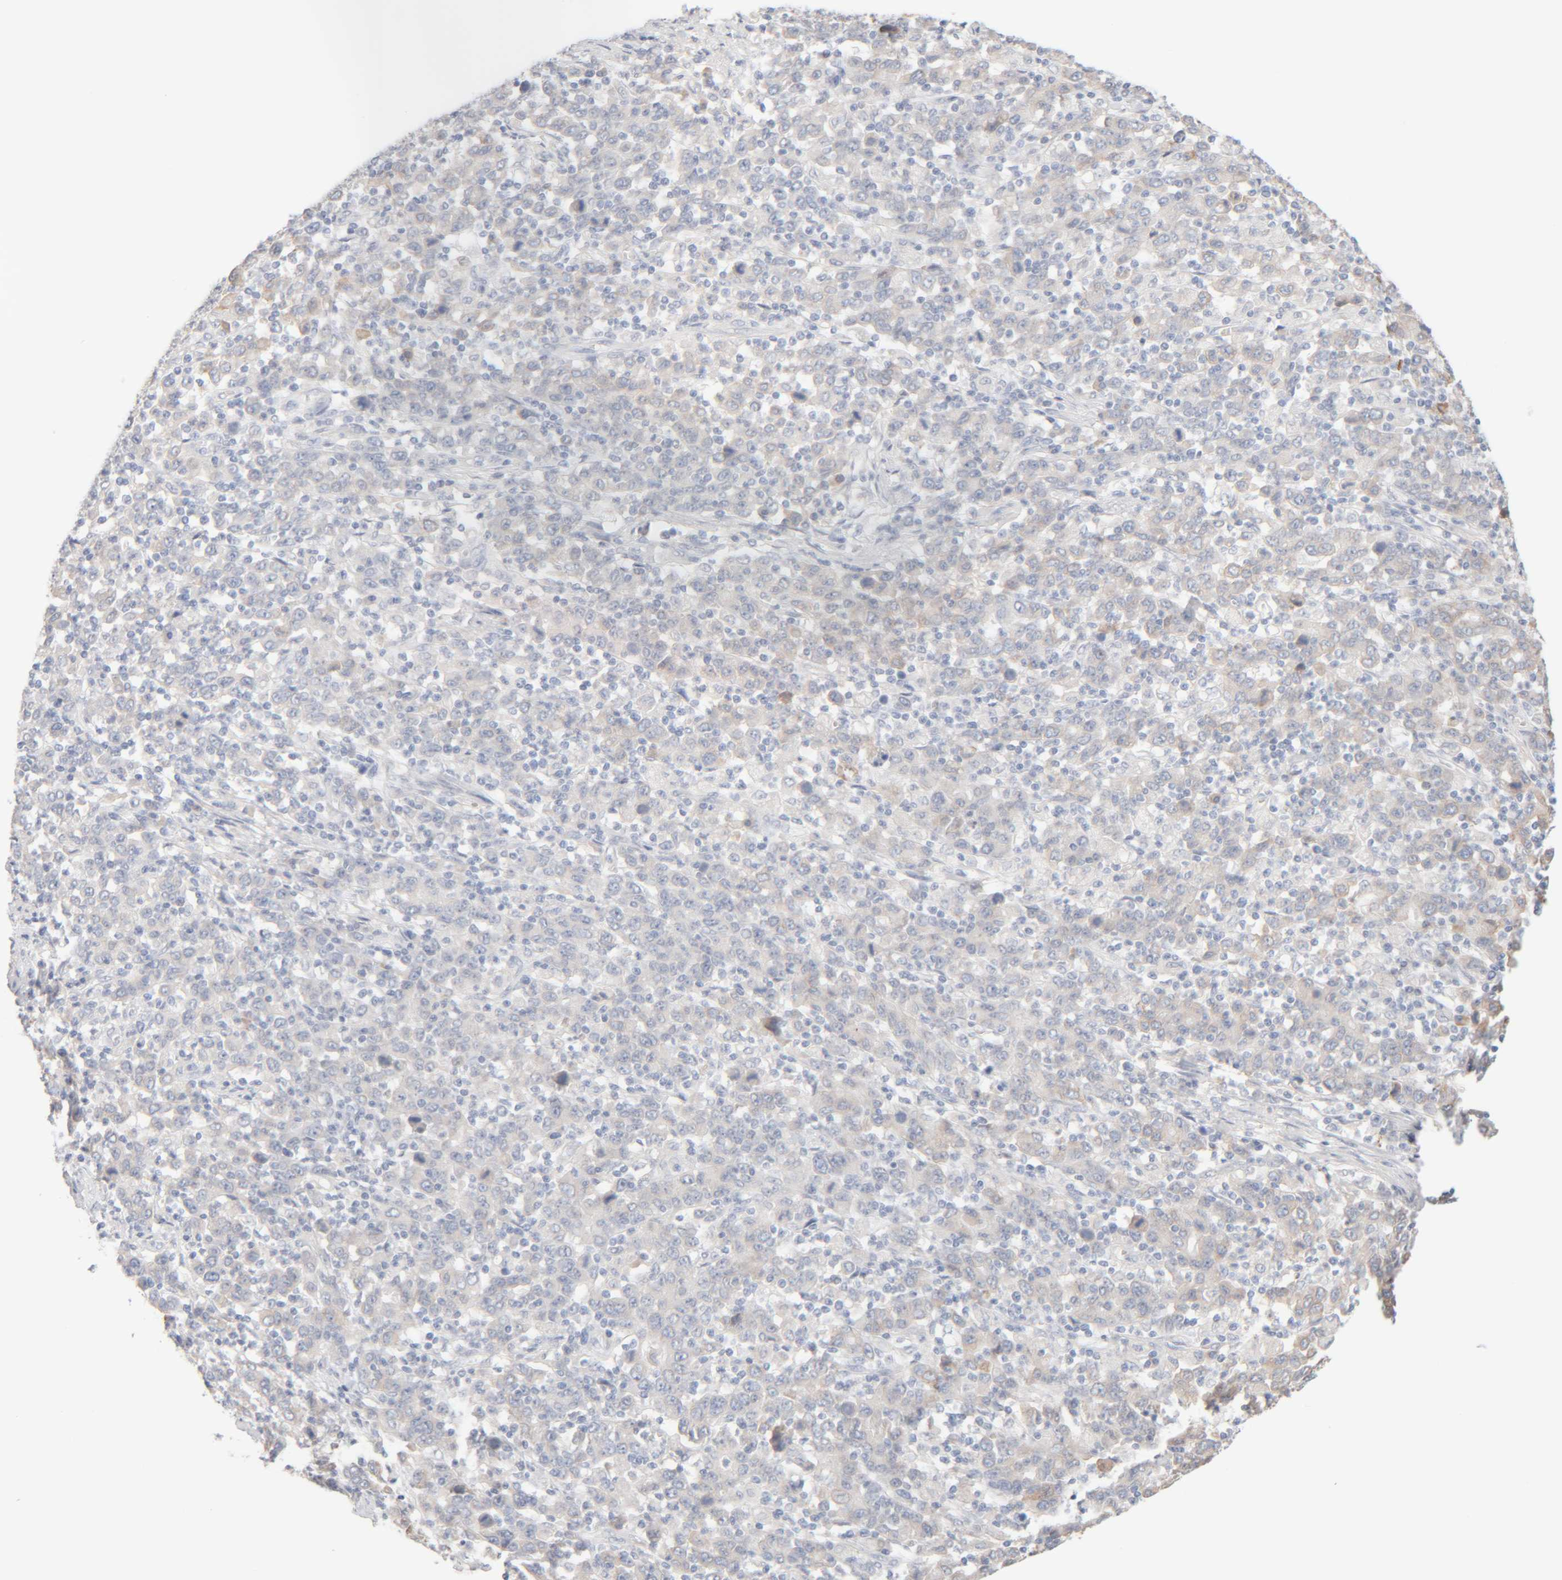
{"staining": {"intensity": "negative", "quantity": "none", "location": "none"}, "tissue": "stomach cancer", "cell_type": "Tumor cells", "image_type": "cancer", "snomed": [{"axis": "morphology", "description": "Adenocarcinoma, NOS"}, {"axis": "topography", "description": "Stomach, upper"}], "caption": "Immunohistochemistry (IHC) of human stomach adenocarcinoma reveals no staining in tumor cells.", "gene": "RIDA", "patient": {"sex": "male", "age": 69}}